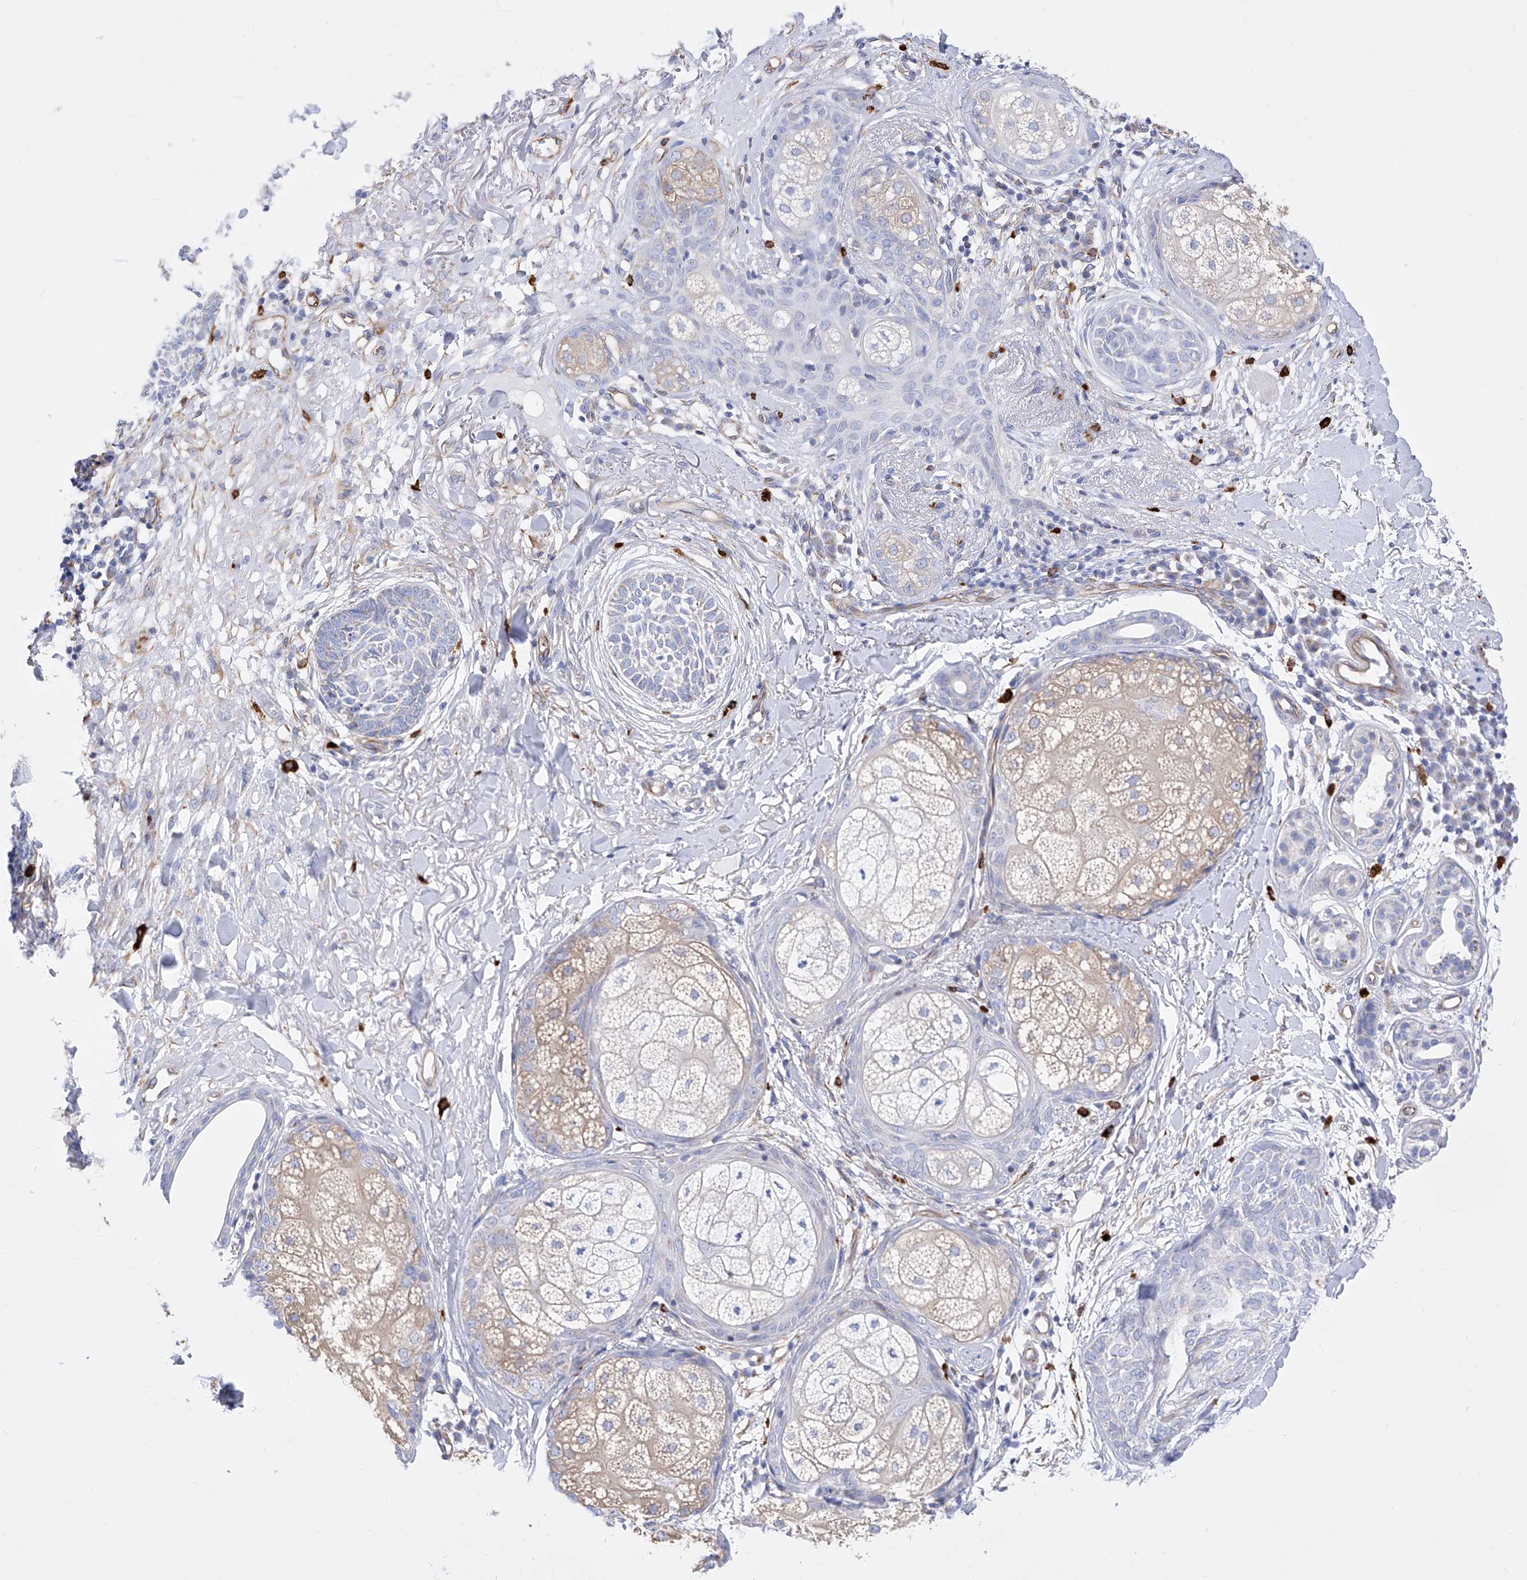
{"staining": {"intensity": "negative", "quantity": "none", "location": "none"}, "tissue": "skin cancer", "cell_type": "Tumor cells", "image_type": "cancer", "snomed": [{"axis": "morphology", "description": "Basal cell carcinoma"}, {"axis": "topography", "description": "Skin"}], "caption": "Skin cancer was stained to show a protein in brown. There is no significant positivity in tumor cells.", "gene": "FLG", "patient": {"sex": "male", "age": 85}}